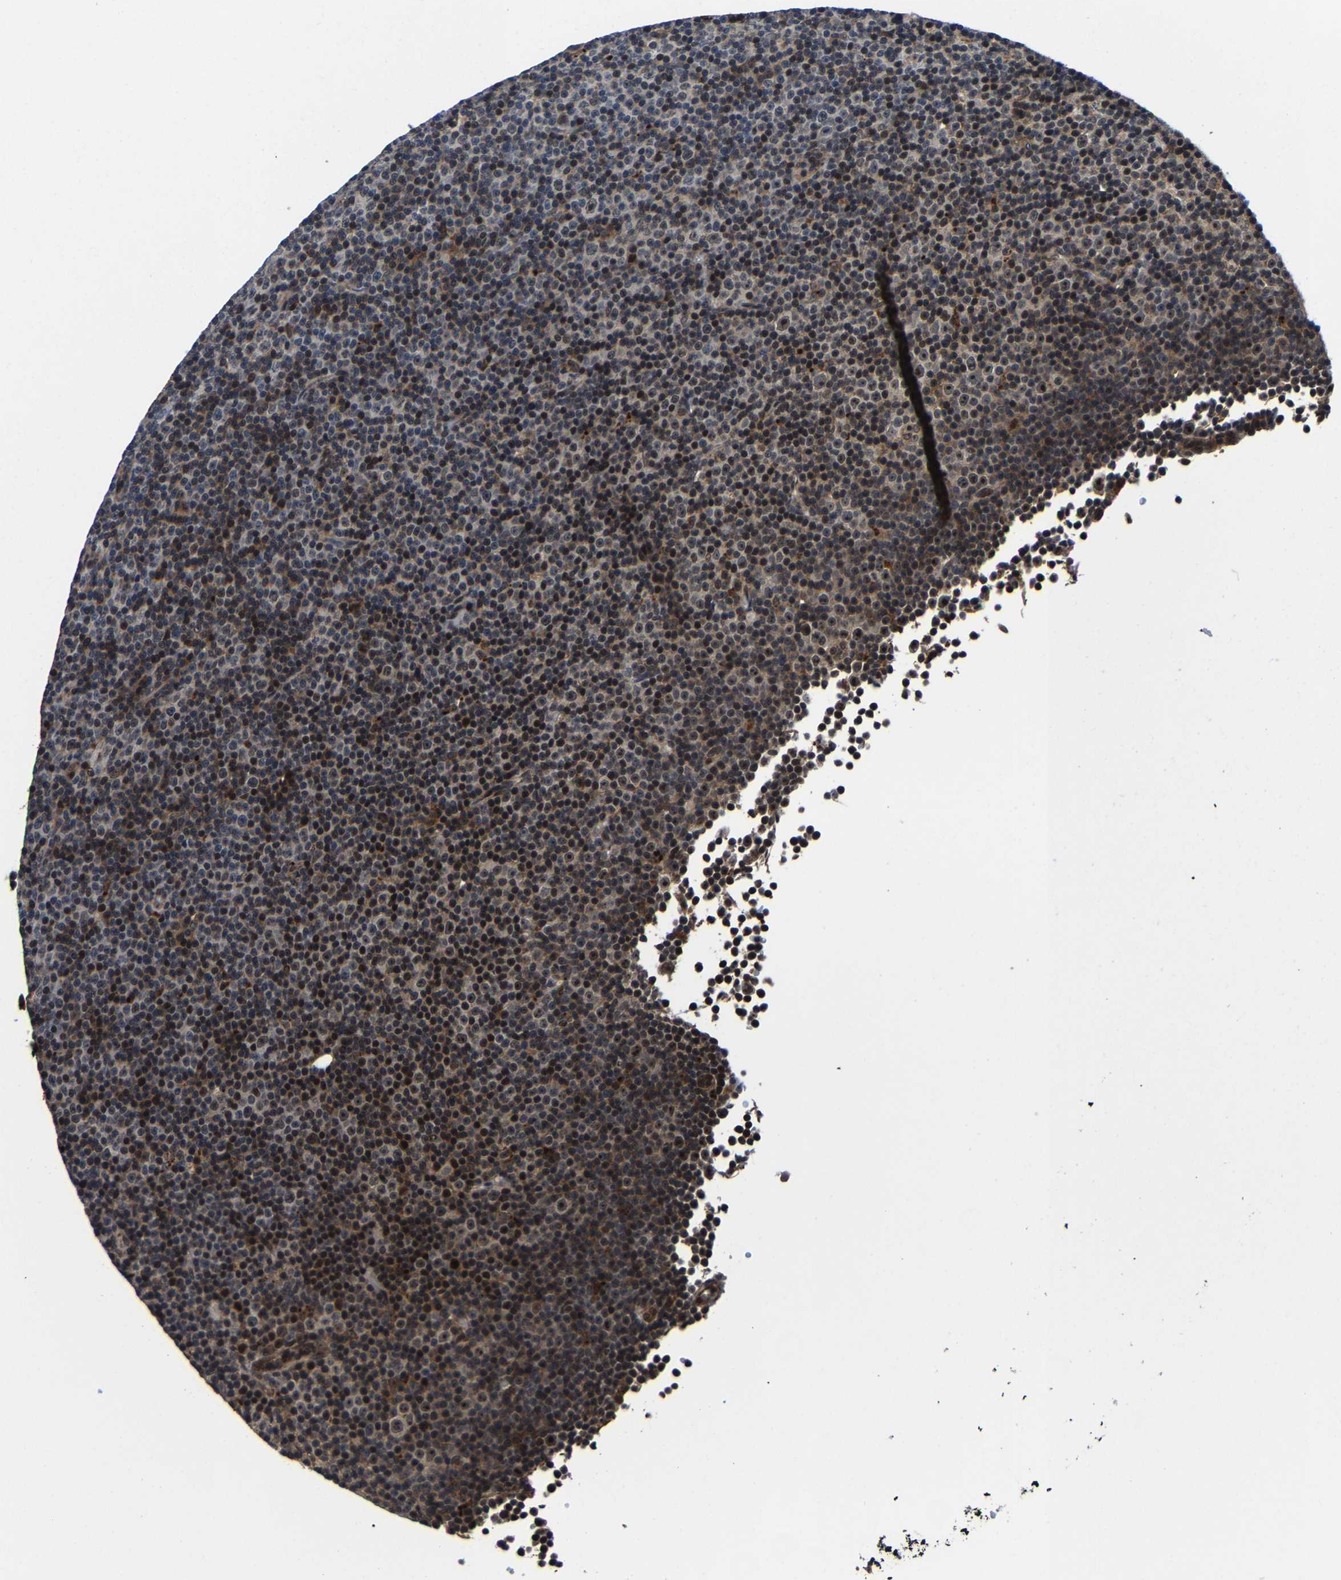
{"staining": {"intensity": "strong", "quantity": "25%-75%", "location": "cytoplasmic/membranous,nuclear"}, "tissue": "lymphoma", "cell_type": "Tumor cells", "image_type": "cancer", "snomed": [{"axis": "morphology", "description": "Malignant lymphoma, non-Hodgkin's type, Low grade"}, {"axis": "topography", "description": "Lymph node"}], "caption": "The photomicrograph demonstrates staining of malignant lymphoma, non-Hodgkin's type (low-grade), revealing strong cytoplasmic/membranous and nuclear protein positivity (brown color) within tumor cells.", "gene": "ZCCHC7", "patient": {"sex": "female", "age": 67}}